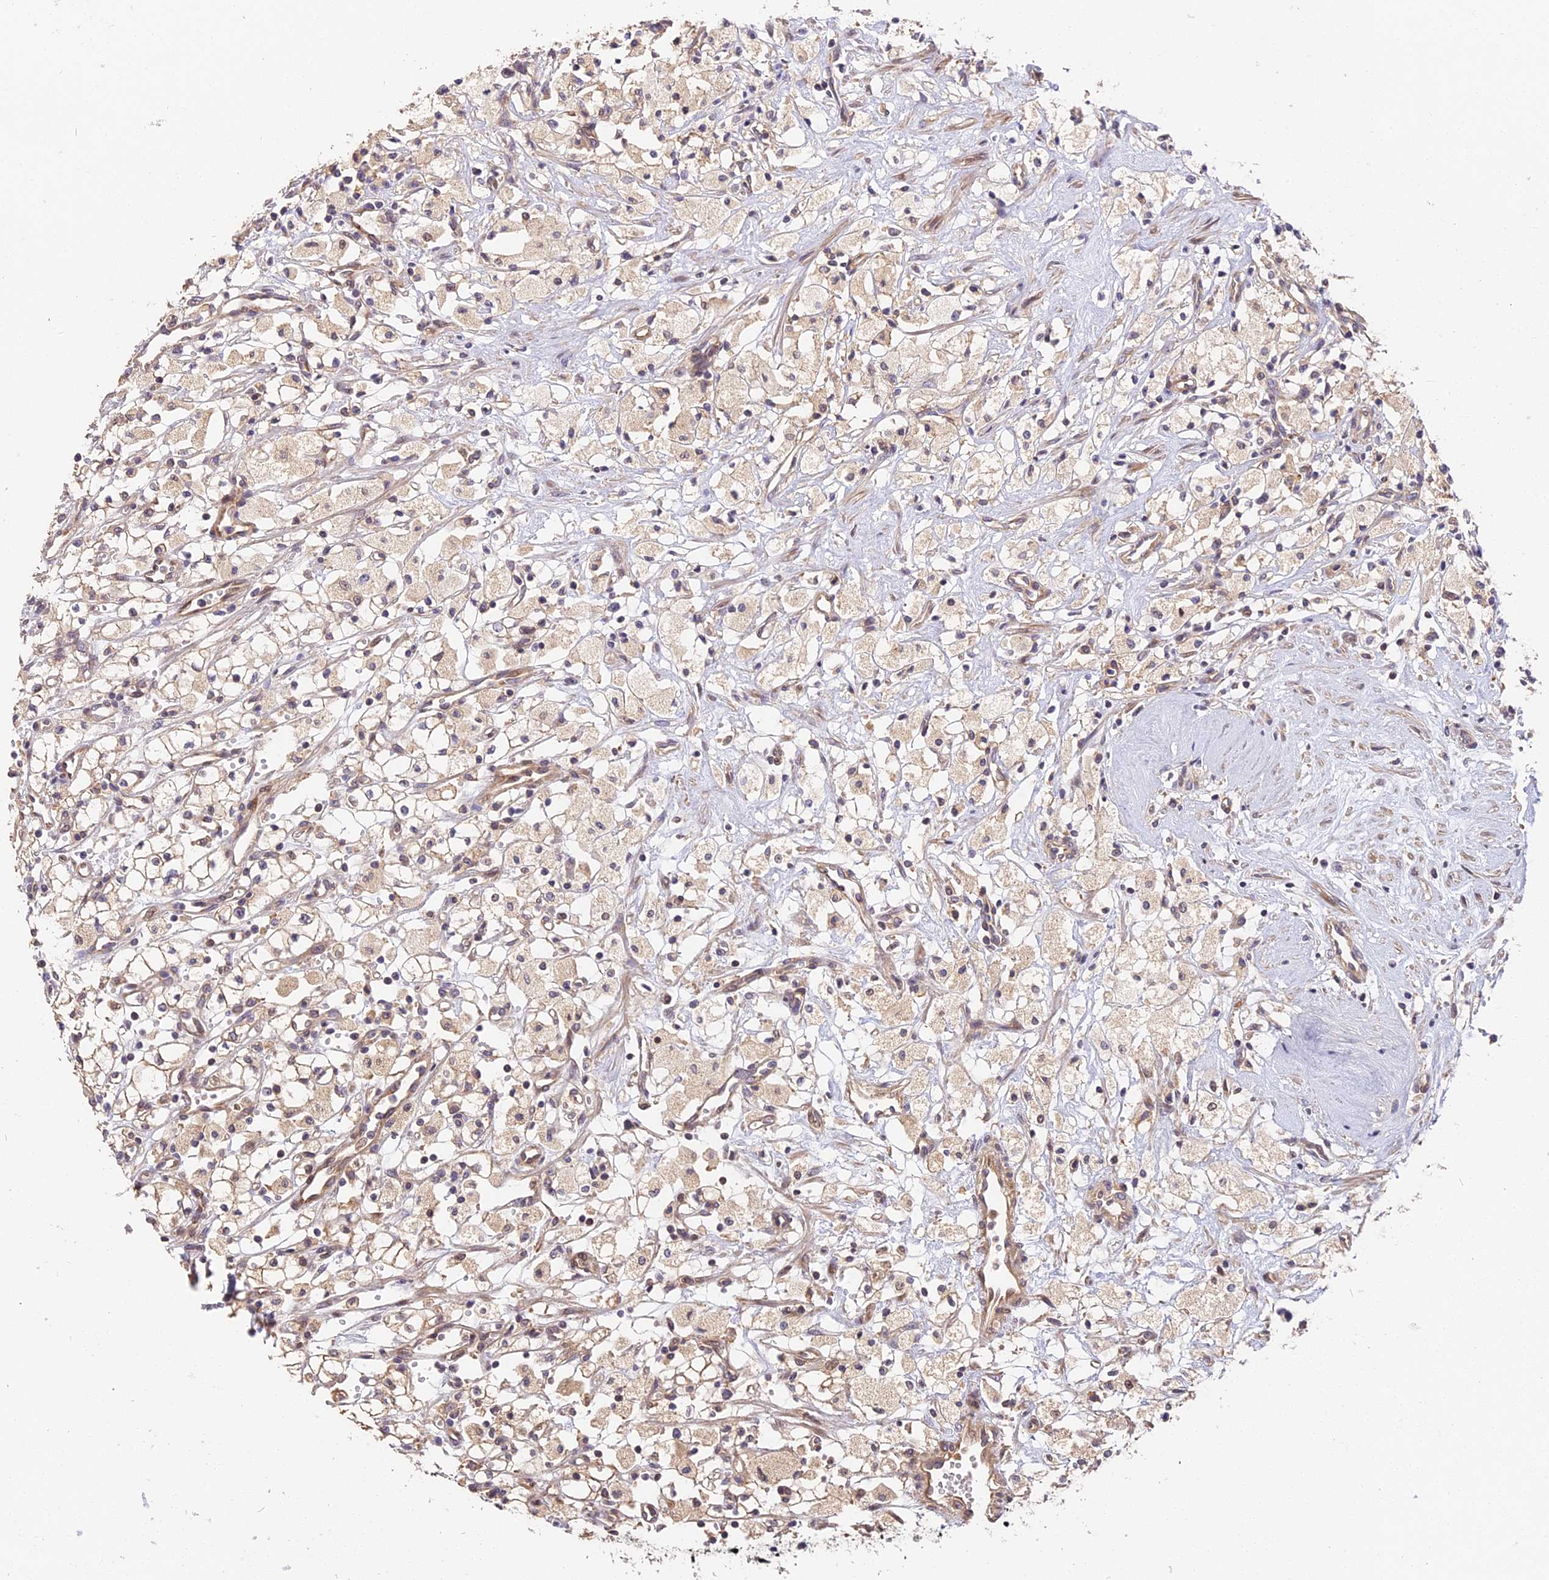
{"staining": {"intensity": "weak", "quantity": "<25%", "location": "cytoplasmic/membranous"}, "tissue": "renal cancer", "cell_type": "Tumor cells", "image_type": "cancer", "snomed": [{"axis": "morphology", "description": "Adenocarcinoma, NOS"}, {"axis": "topography", "description": "Kidney"}], "caption": "Immunohistochemistry of human renal adenocarcinoma exhibits no expression in tumor cells.", "gene": "ARHGAP17", "patient": {"sex": "male", "age": 59}}